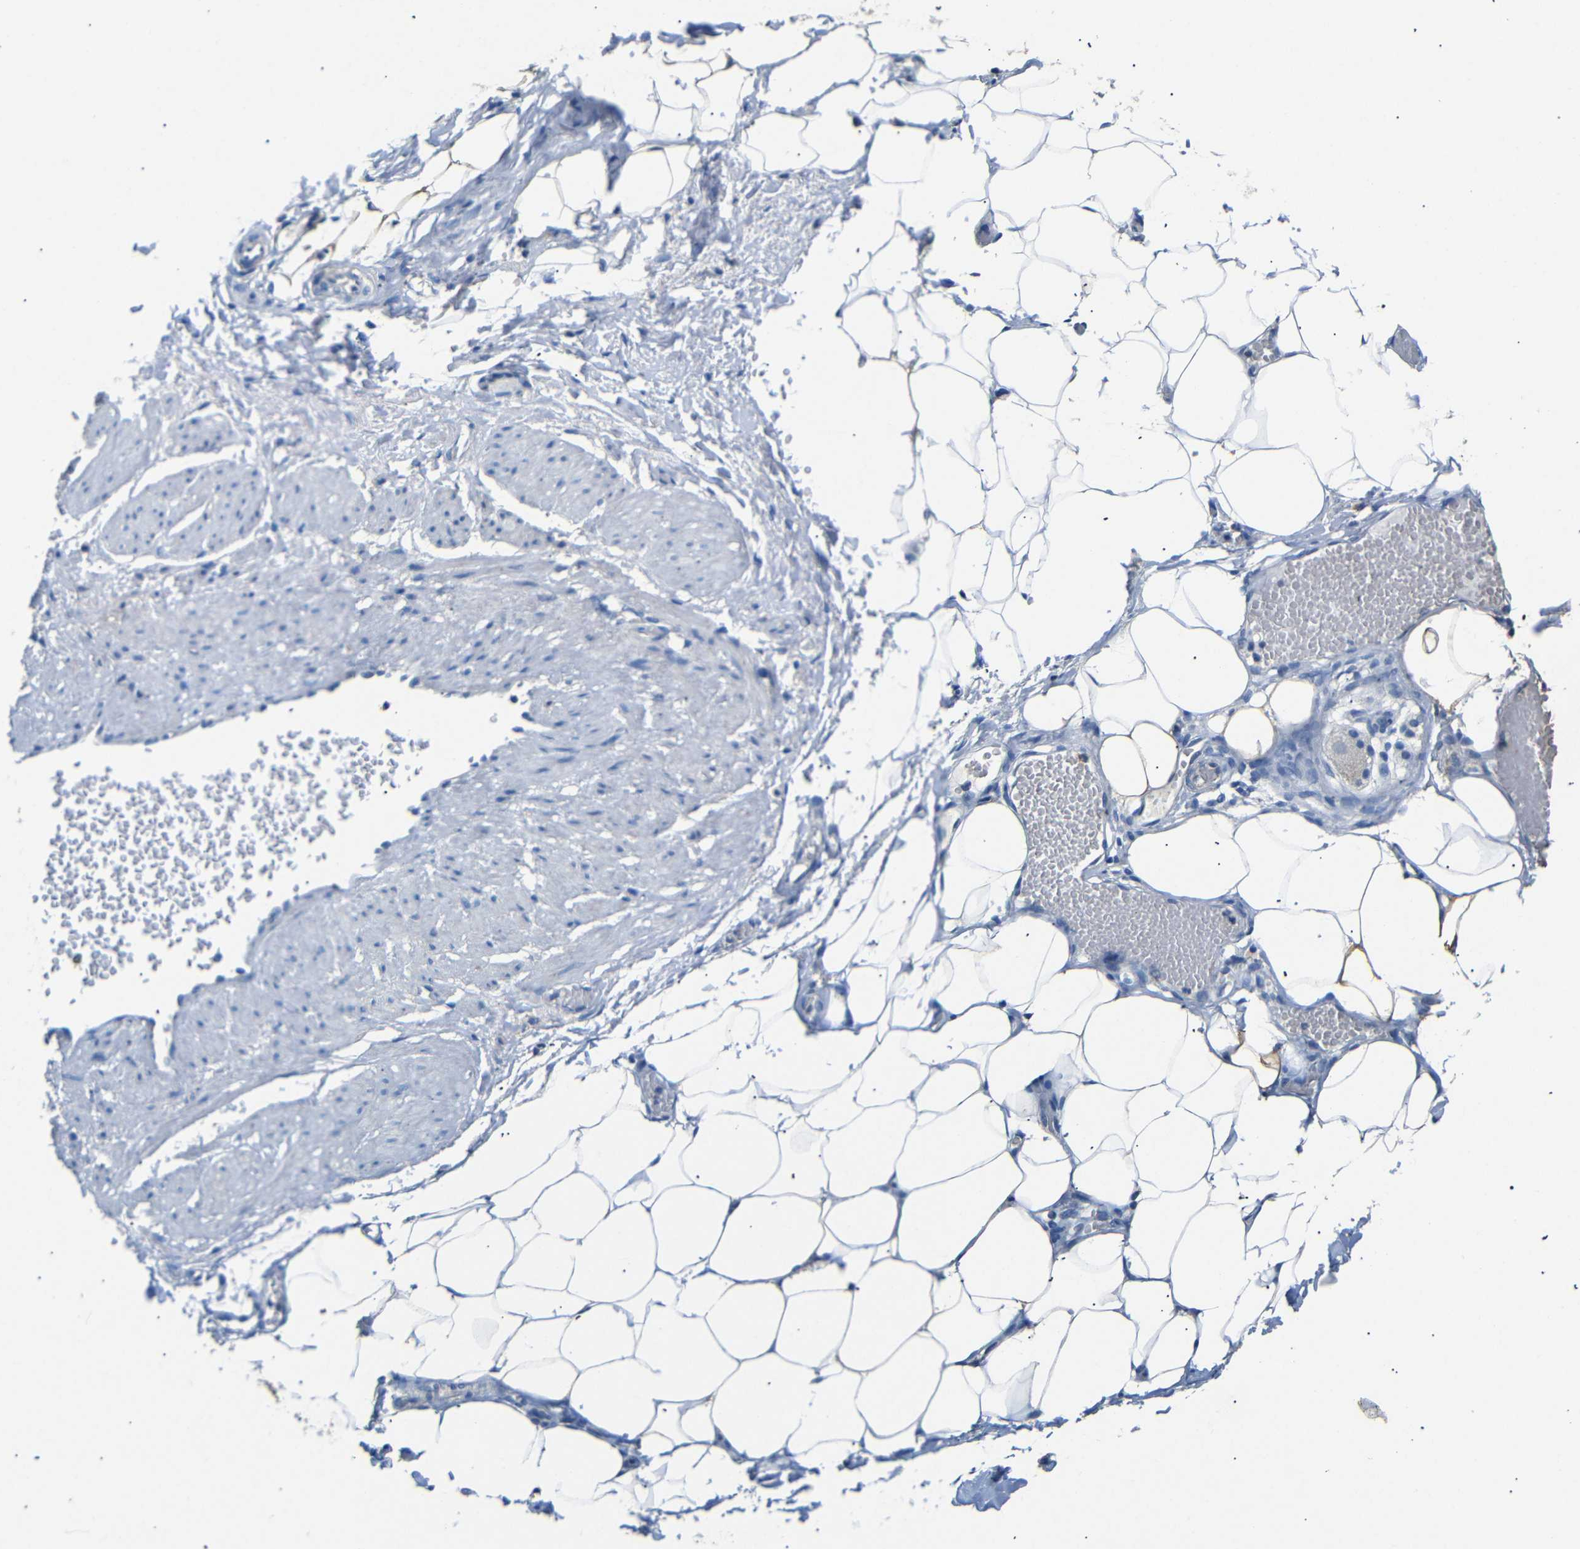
{"staining": {"intensity": "negative", "quantity": "none", "location": "none"}, "tissue": "adipose tissue", "cell_type": "Adipocytes", "image_type": "normal", "snomed": [{"axis": "morphology", "description": "Normal tissue, NOS"}, {"axis": "topography", "description": "Soft tissue"}, {"axis": "topography", "description": "Vascular tissue"}], "caption": "There is no significant positivity in adipocytes of adipose tissue. (Immunohistochemistry, brightfield microscopy, high magnification).", "gene": "INCENP", "patient": {"sex": "female", "age": 35}}